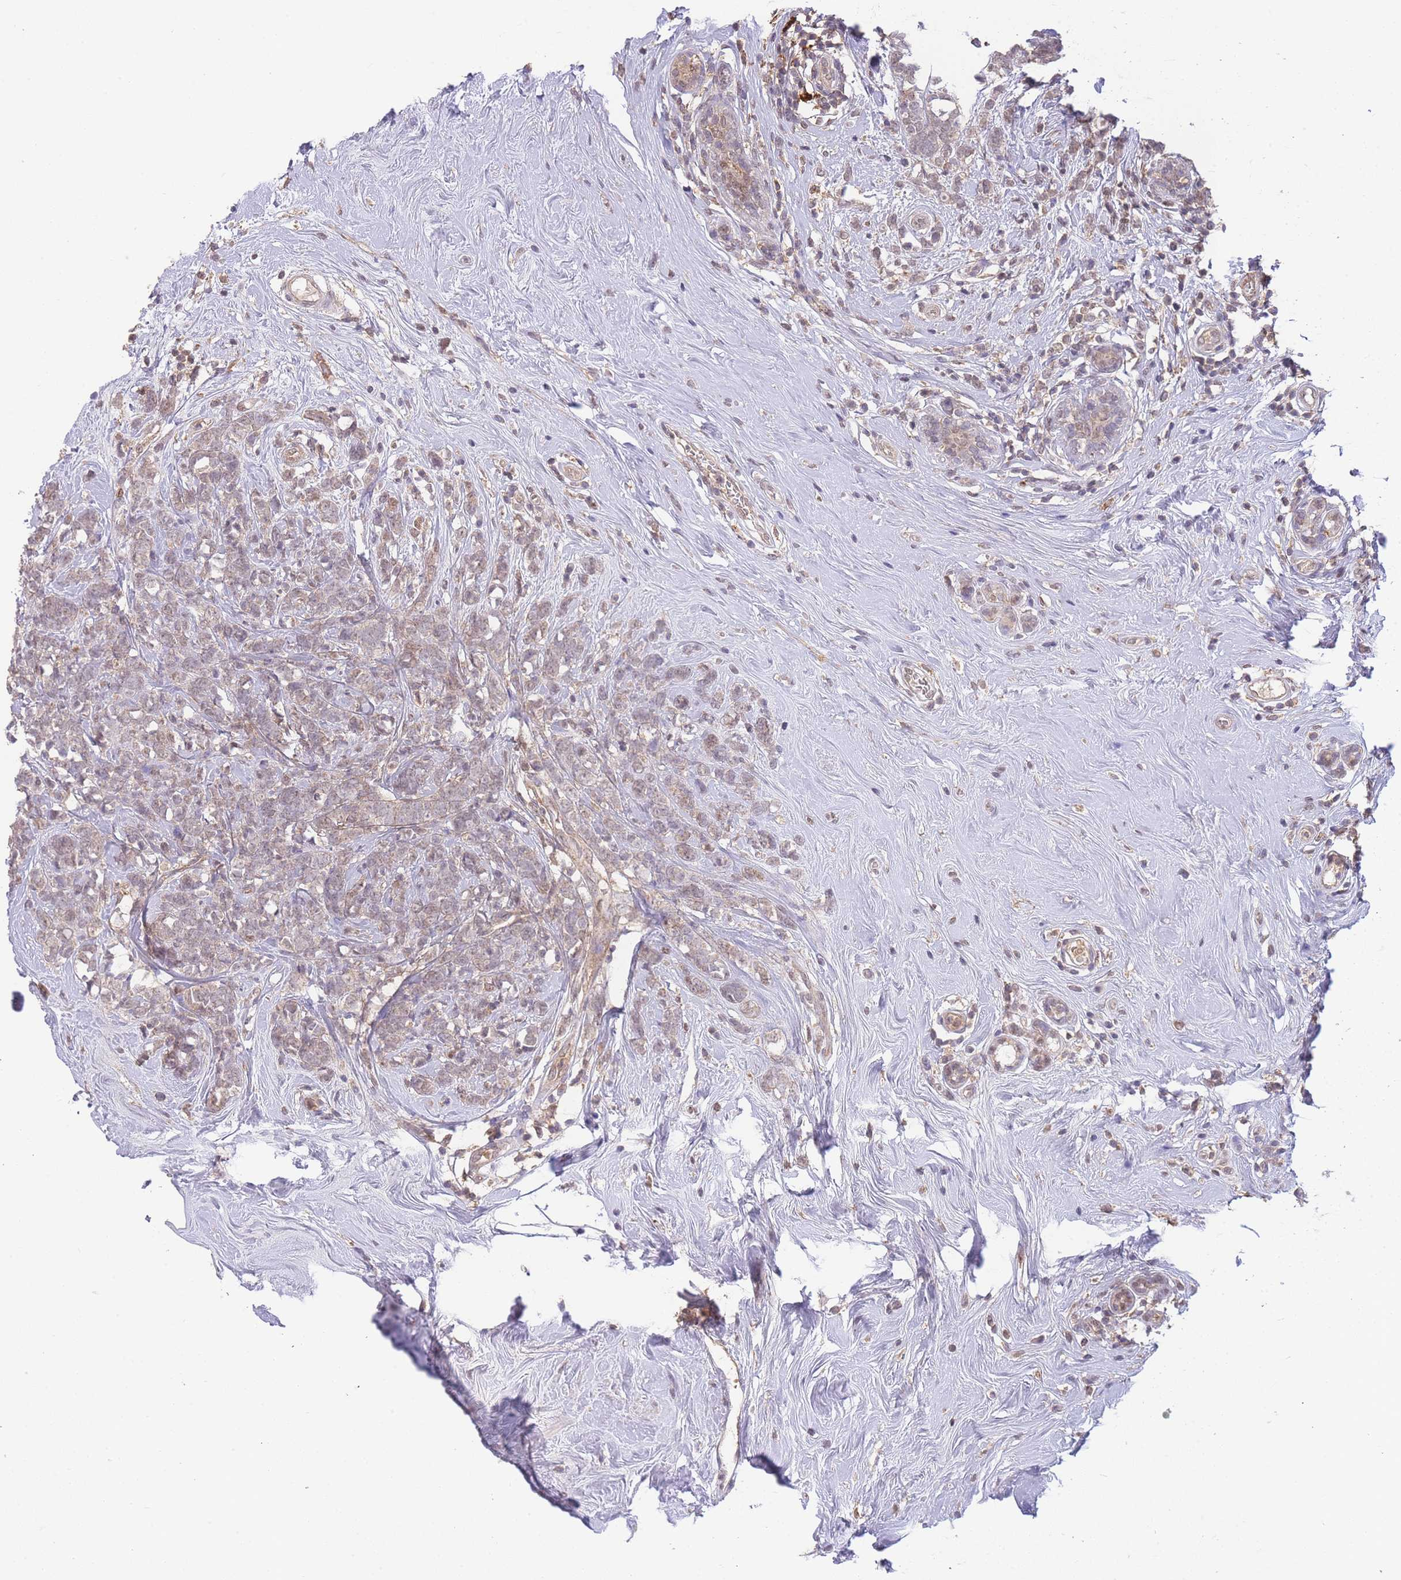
{"staining": {"intensity": "negative", "quantity": "none", "location": "none"}, "tissue": "breast cancer", "cell_type": "Tumor cells", "image_type": "cancer", "snomed": [{"axis": "morphology", "description": "Lobular carcinoma"}, {"axis": "topography", "description": "Breast"}], "caption": "Immunohistochemical staining of human breast lobular carcinoma reveals no significant staining in tumor cells.", "gene": "RNF144B", "patient": {"sex": "female", "age": 58}}